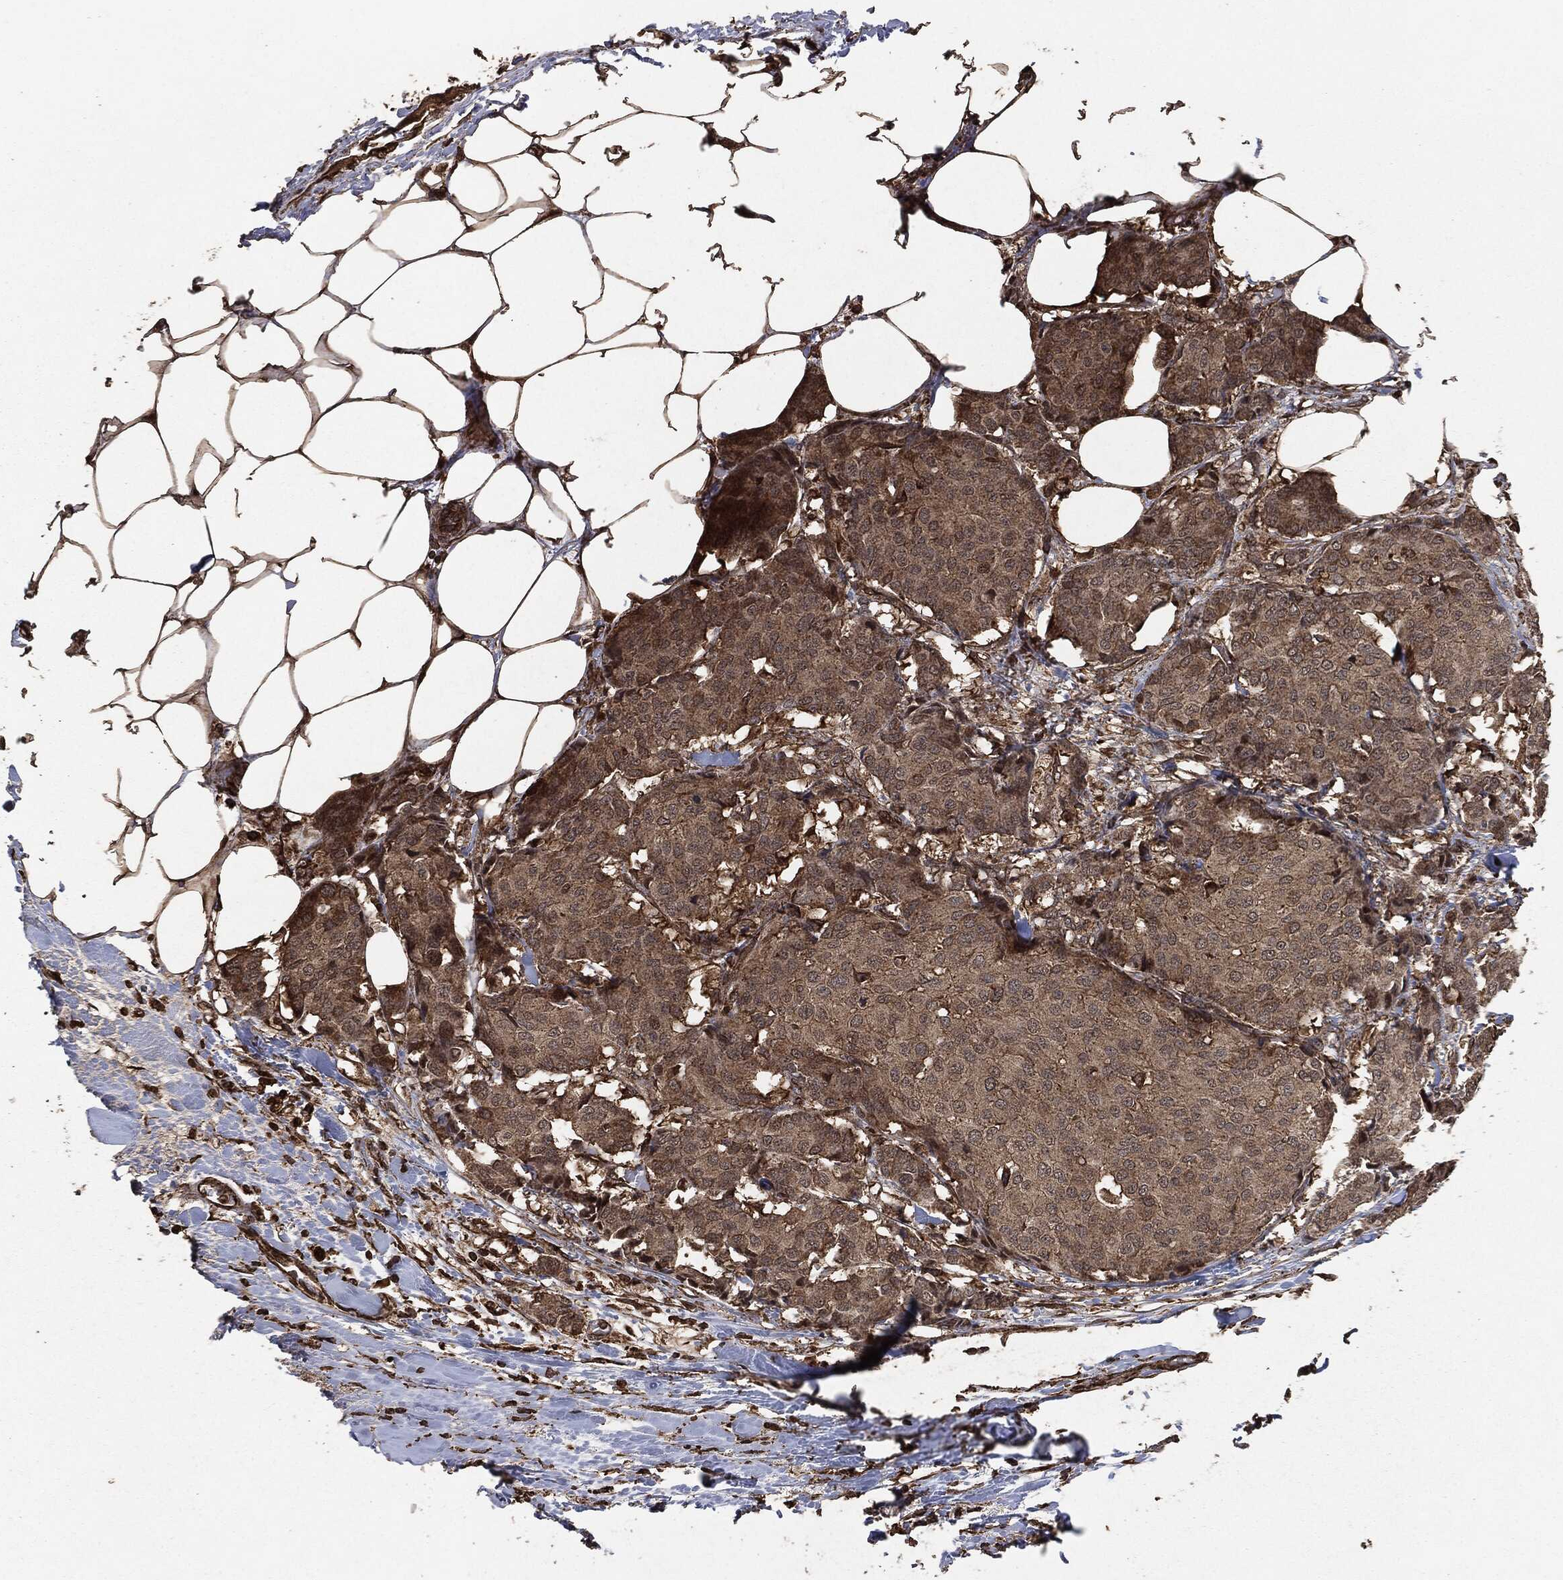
{"staining": {"intensity": "moderate", "quantity": "<25%", "location": "cytoplasmic/membranous"}, "tissue": "breast cancer", "cell_type": "Tumor cells", "image_type": "cancer", "snomed": [{"axis": "morphology", "description": "Duct carcinoma"}, {"axis": "topography", "description": "Breast"}], "caption": "A brown stain shows moderate cytoplasmic/membranous staining of a protein in breast infiltrating ductal carcinoma tumor cells. The protein is stained brown, and the nuclei are stained in blue (DAB (3,3'-diaminobenzidine) IHC with brightfield microscopy, high magnification).", "gene": "EGFR", "patient": {"sex": "female", "age": 75}}